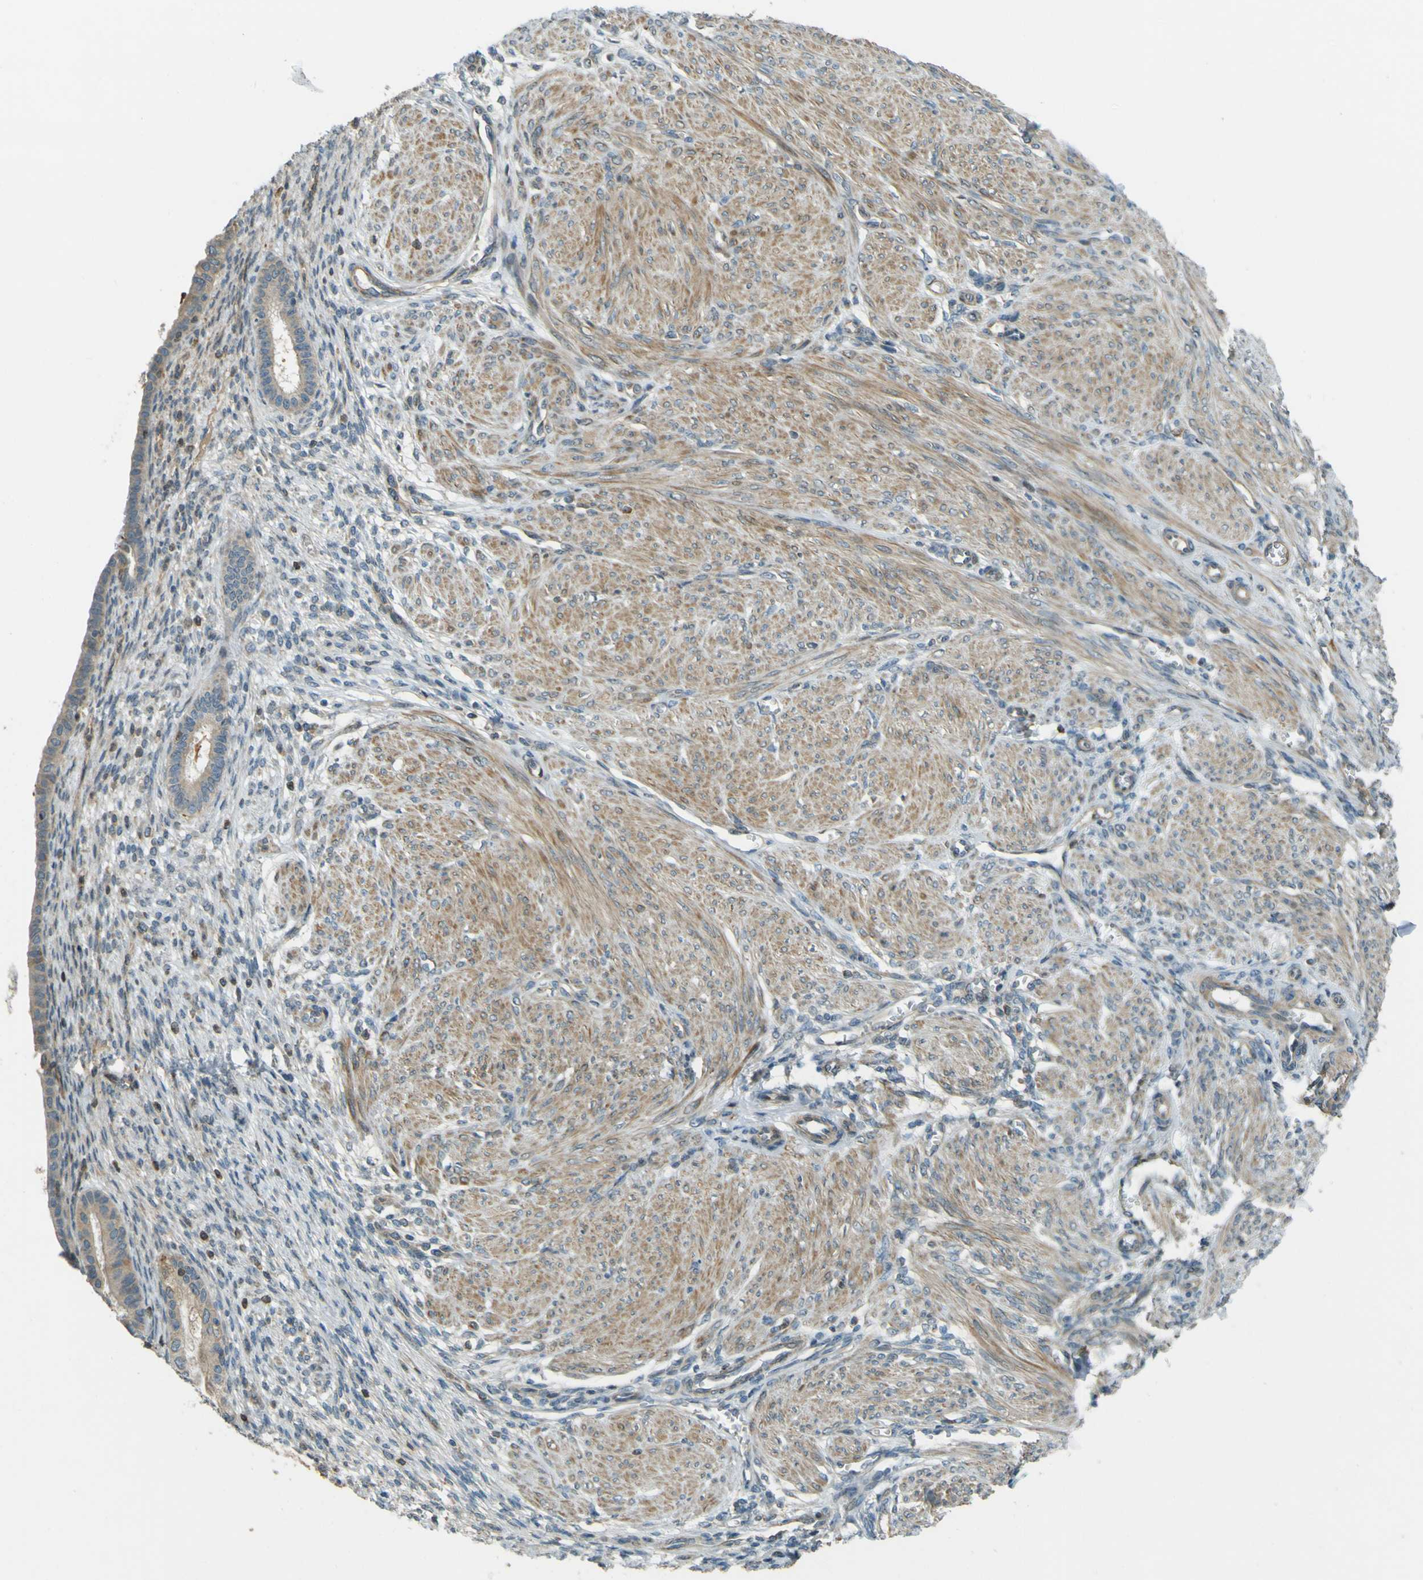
{"staining": {"intensity": "weak", "quantity": ">75%", "location": "cytoplasmic/membranous"}, "tissue": "endometrium", "cell_type": "Cells in endometrial stroma", "image_type": "normal", "snomed": [{"axis": "morphology", "description": "Normal tissue, NOS"}, {"axis": "topography", "description": "Endometrium"}], "caption": "The immunohistochemical stain labels weak cytoplasmic/membranous staining in cells in endometrial stroma of normal endometrium.", "gene": "LPCAT1", "patient": {"sex": "female", "age": 72}}